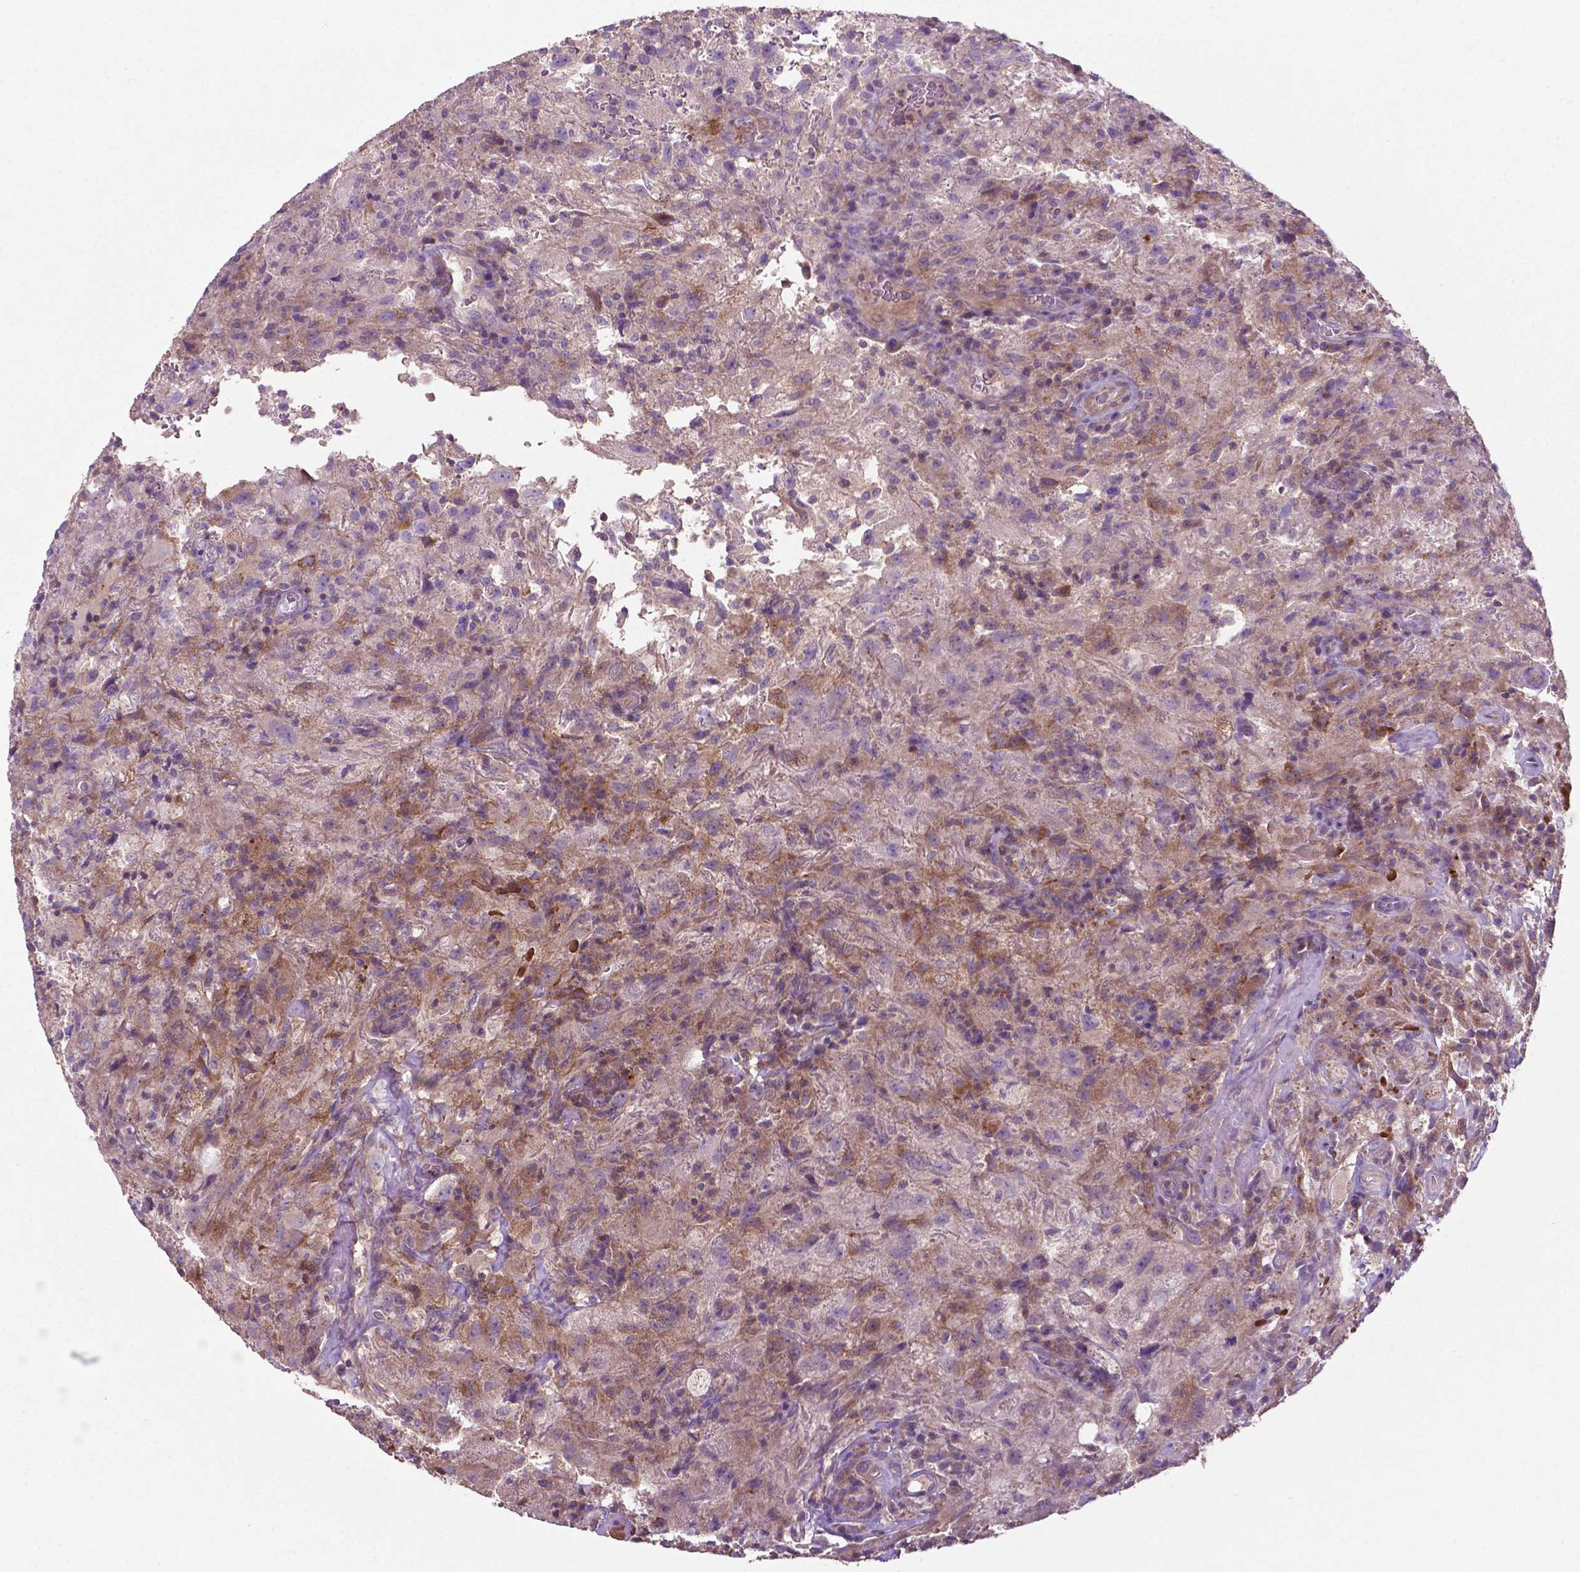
{"staining": {"intensity": "moderate", "quantity": "<25%", "location": "cytoplasmic/membranous"}, "tissue": "glioma", "cell_type": "Tumor cells", "image_type": "cancer", "snomed": [{"axis": "morphology", "description": "Glioma, malignant, High grade"}, {"axis": "topography", "description": "Brain"}], "caption": "A low amount of moderate cytoplasmic/membranous positivity is seen in about <25% of tumor cells in malignant glioma (high-grade) tissue.", "gene": "BMP4", "patient": {"sex": "male", "age": 68}}